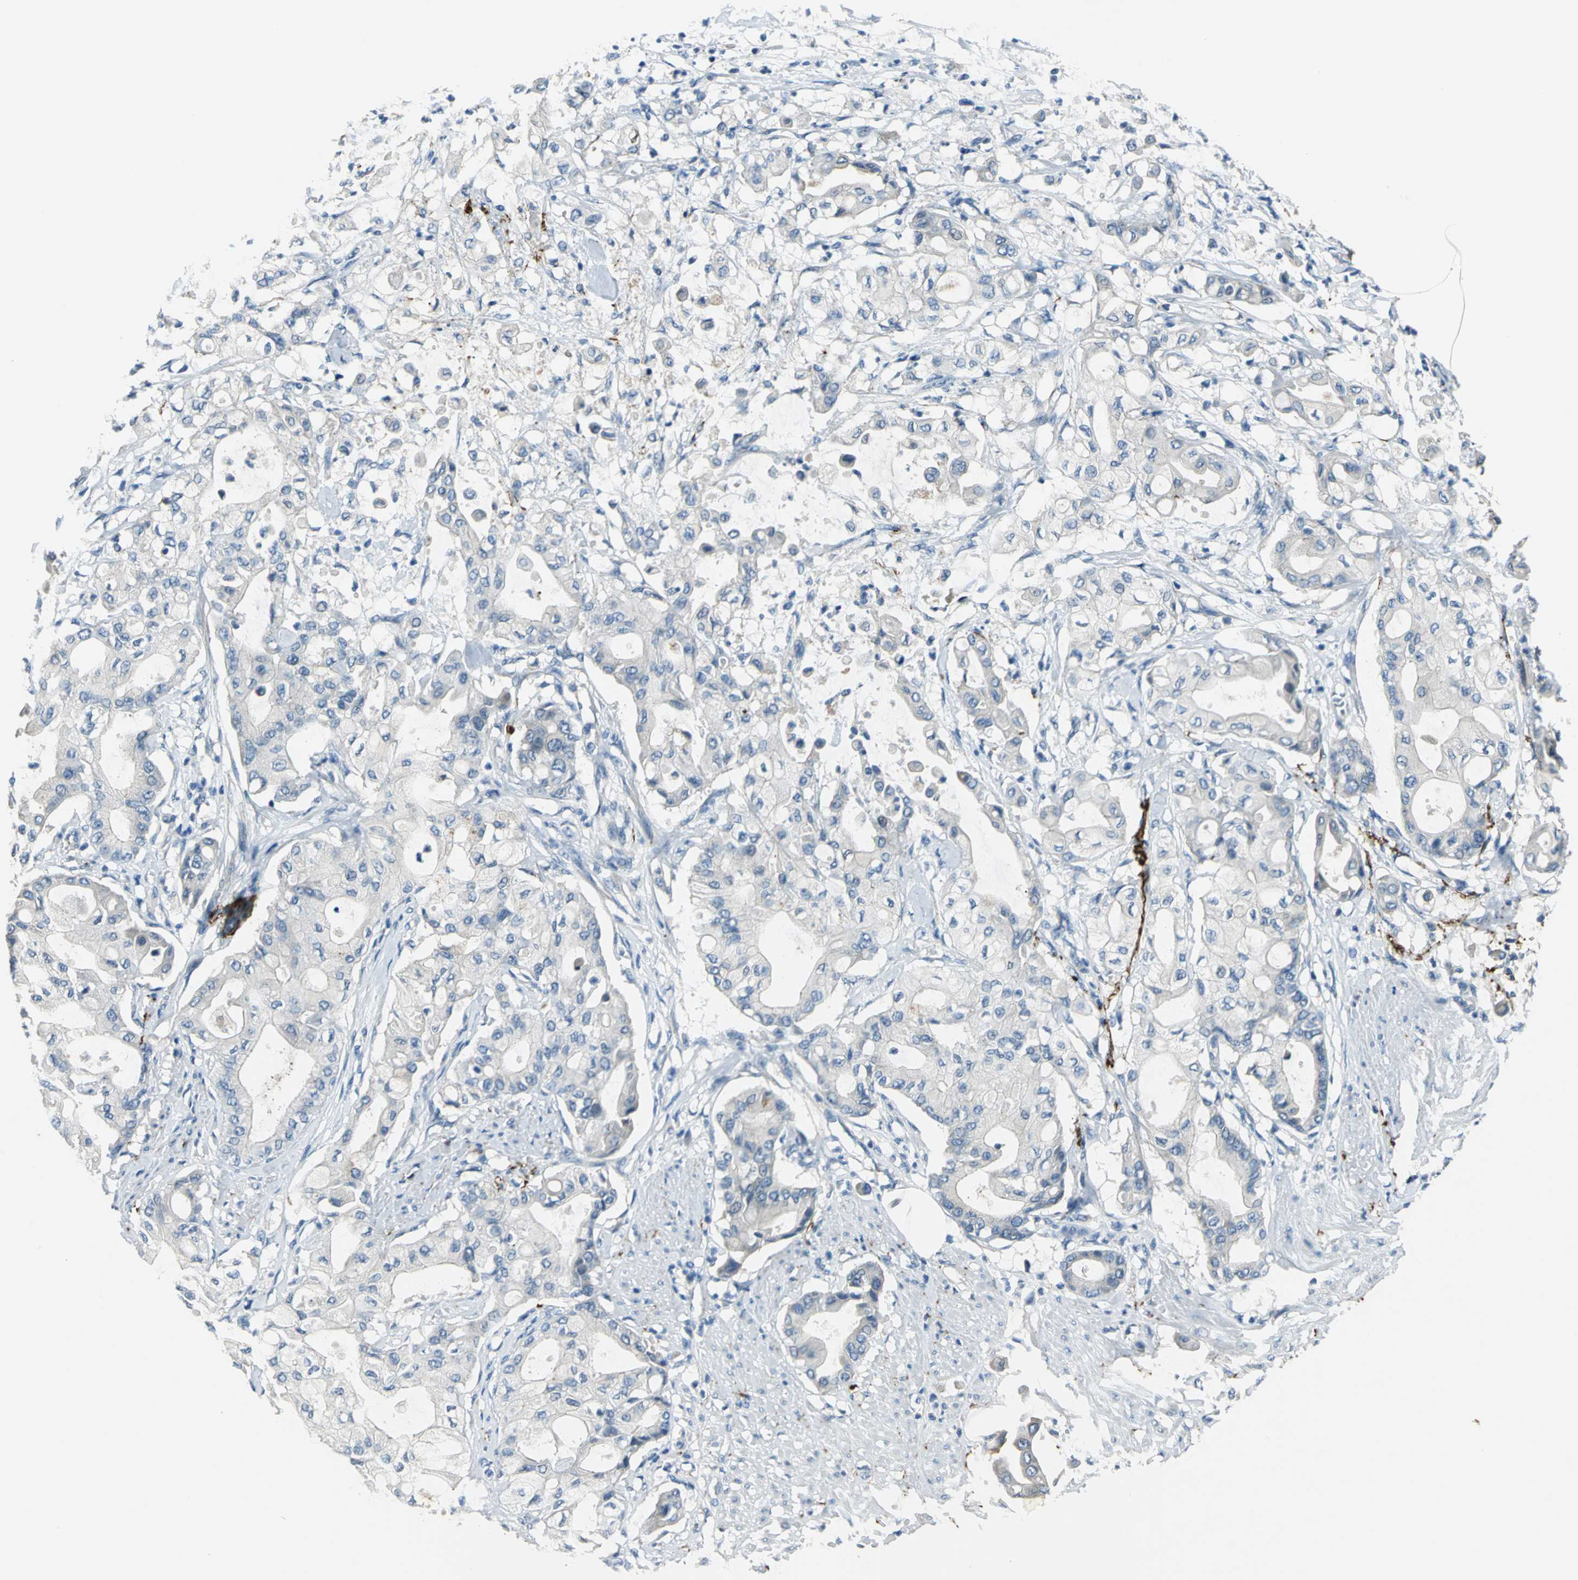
{"staining": {"intensity": "negative", "quantity": "none", "location": "none"}, "tissue": "pancreatic cancer", "cell_type": "Tumor cells", "image_type": "cancer", "snomed": [{"axis": "morphology", "description": "Adenocarcinoma, NOS"}, {"axis": "morphology", "description": "Adenocarcinoma, metastatic, NOS"}, {"axis": "topography", "description": "Lymph node"}, {"axis": "topography", "description": "Pancreas"}, {"axis": "topography", "description": "Duodenum"}], "caption": "Pancreatic metastatic adenocarcinoma was stained to show a protein in brown. There is no significant expression in tumor cells. Nuclei are stained in blue.", "gene": "SLC16A7", "patient": {"sex": "female", "age": 64}}